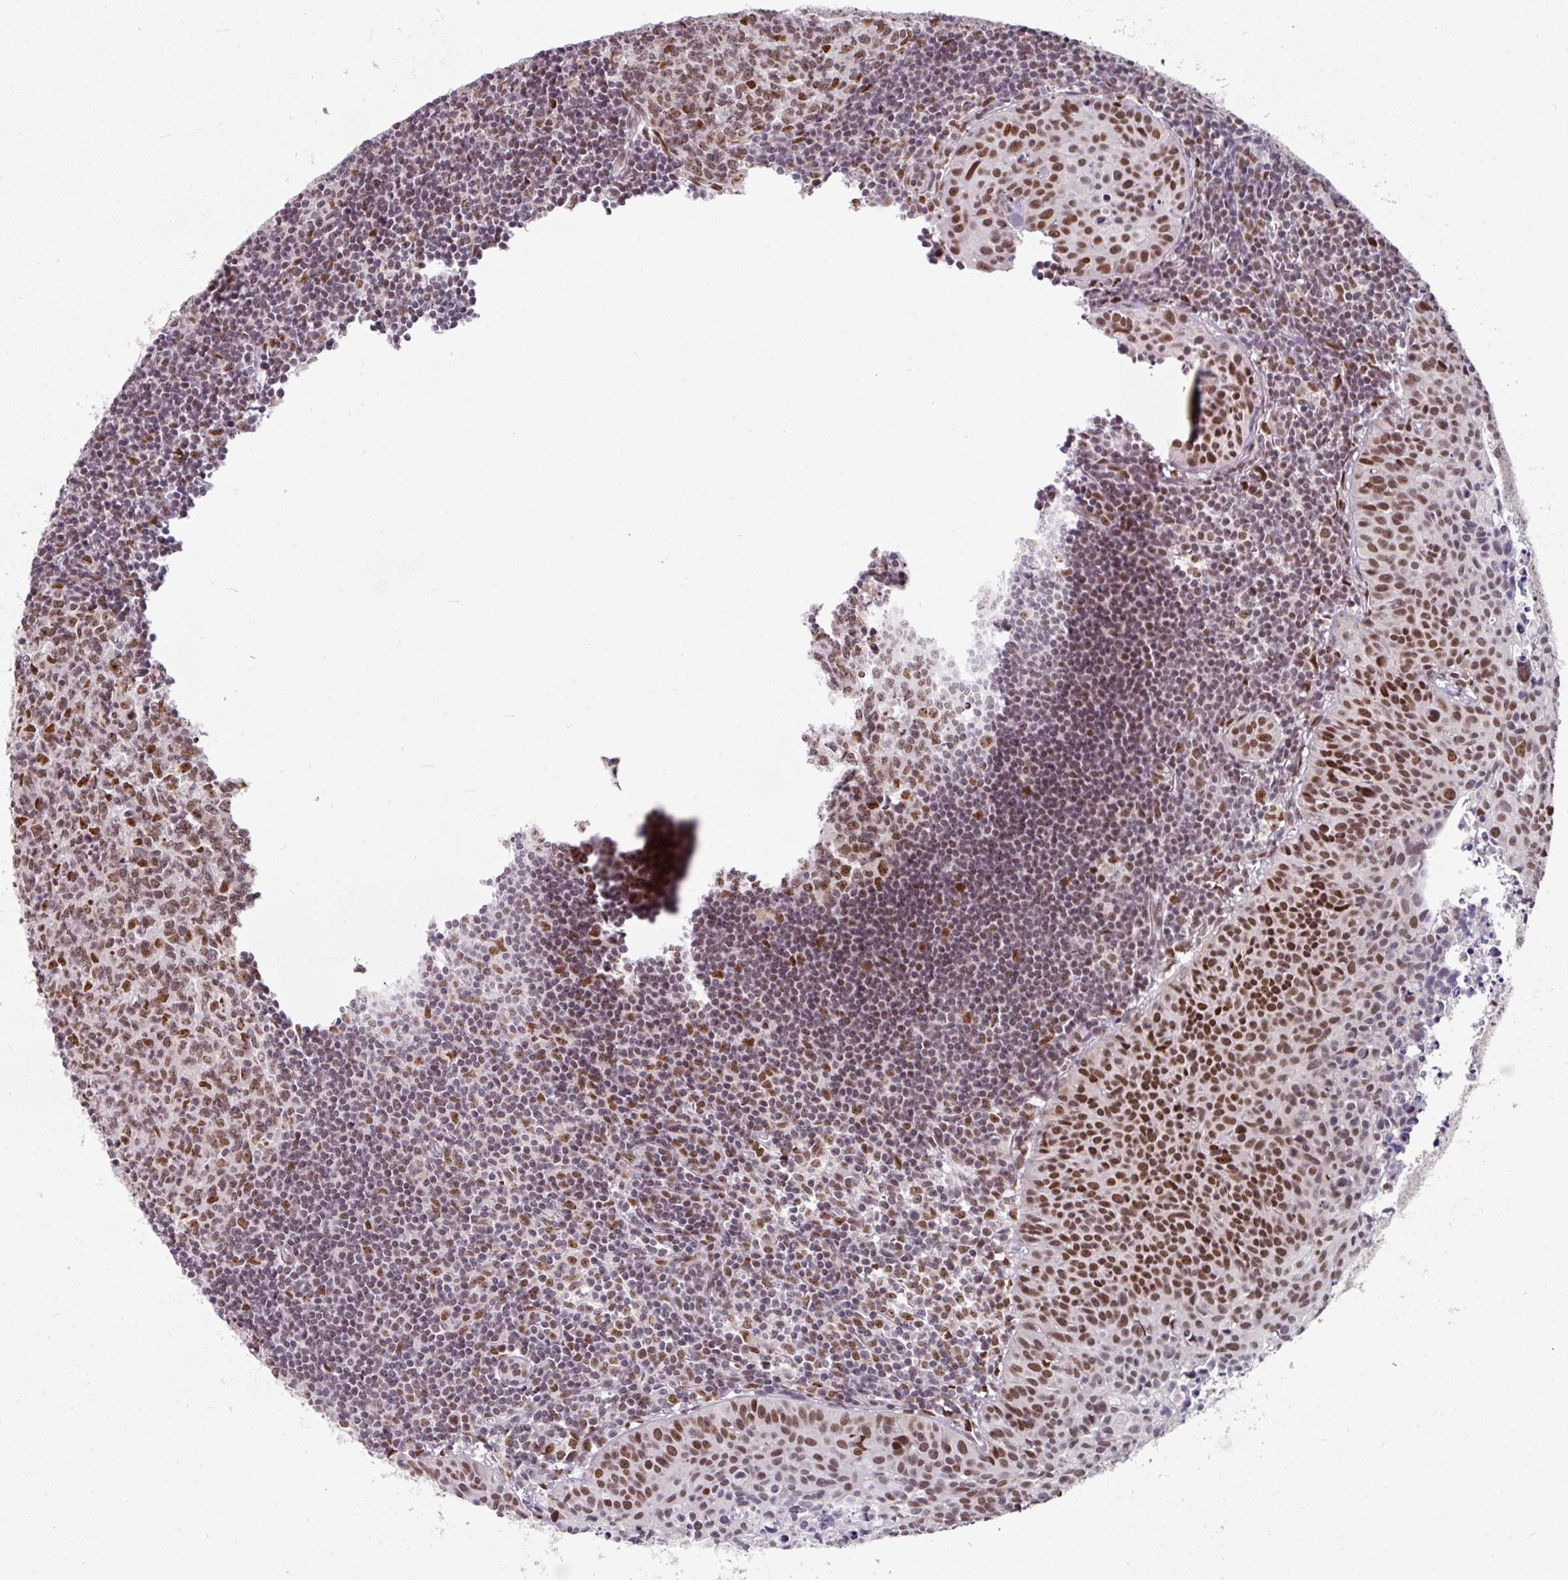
{"staining": {"intensity": "moderate", "quantity": "25%-75%", "location": "nuclear"}, "tissue": "lymph node", "cell_type": "Germinal center cells", "image_type": "normal", "snomed": [{"axis": "morphology", "description": "Normal tissue, NOS"}, {"axis": "topography", "description": "Lymph node"}], "caption": "Lymph node stained with DAB immunohistochemistry (IHC) demonstrates medium levels of moderate nuclear expression in approximately 25%-75% of germinal center cells.", "gene": "ENSG00000283782", "patient": {"sex": "female", "age": 29}}